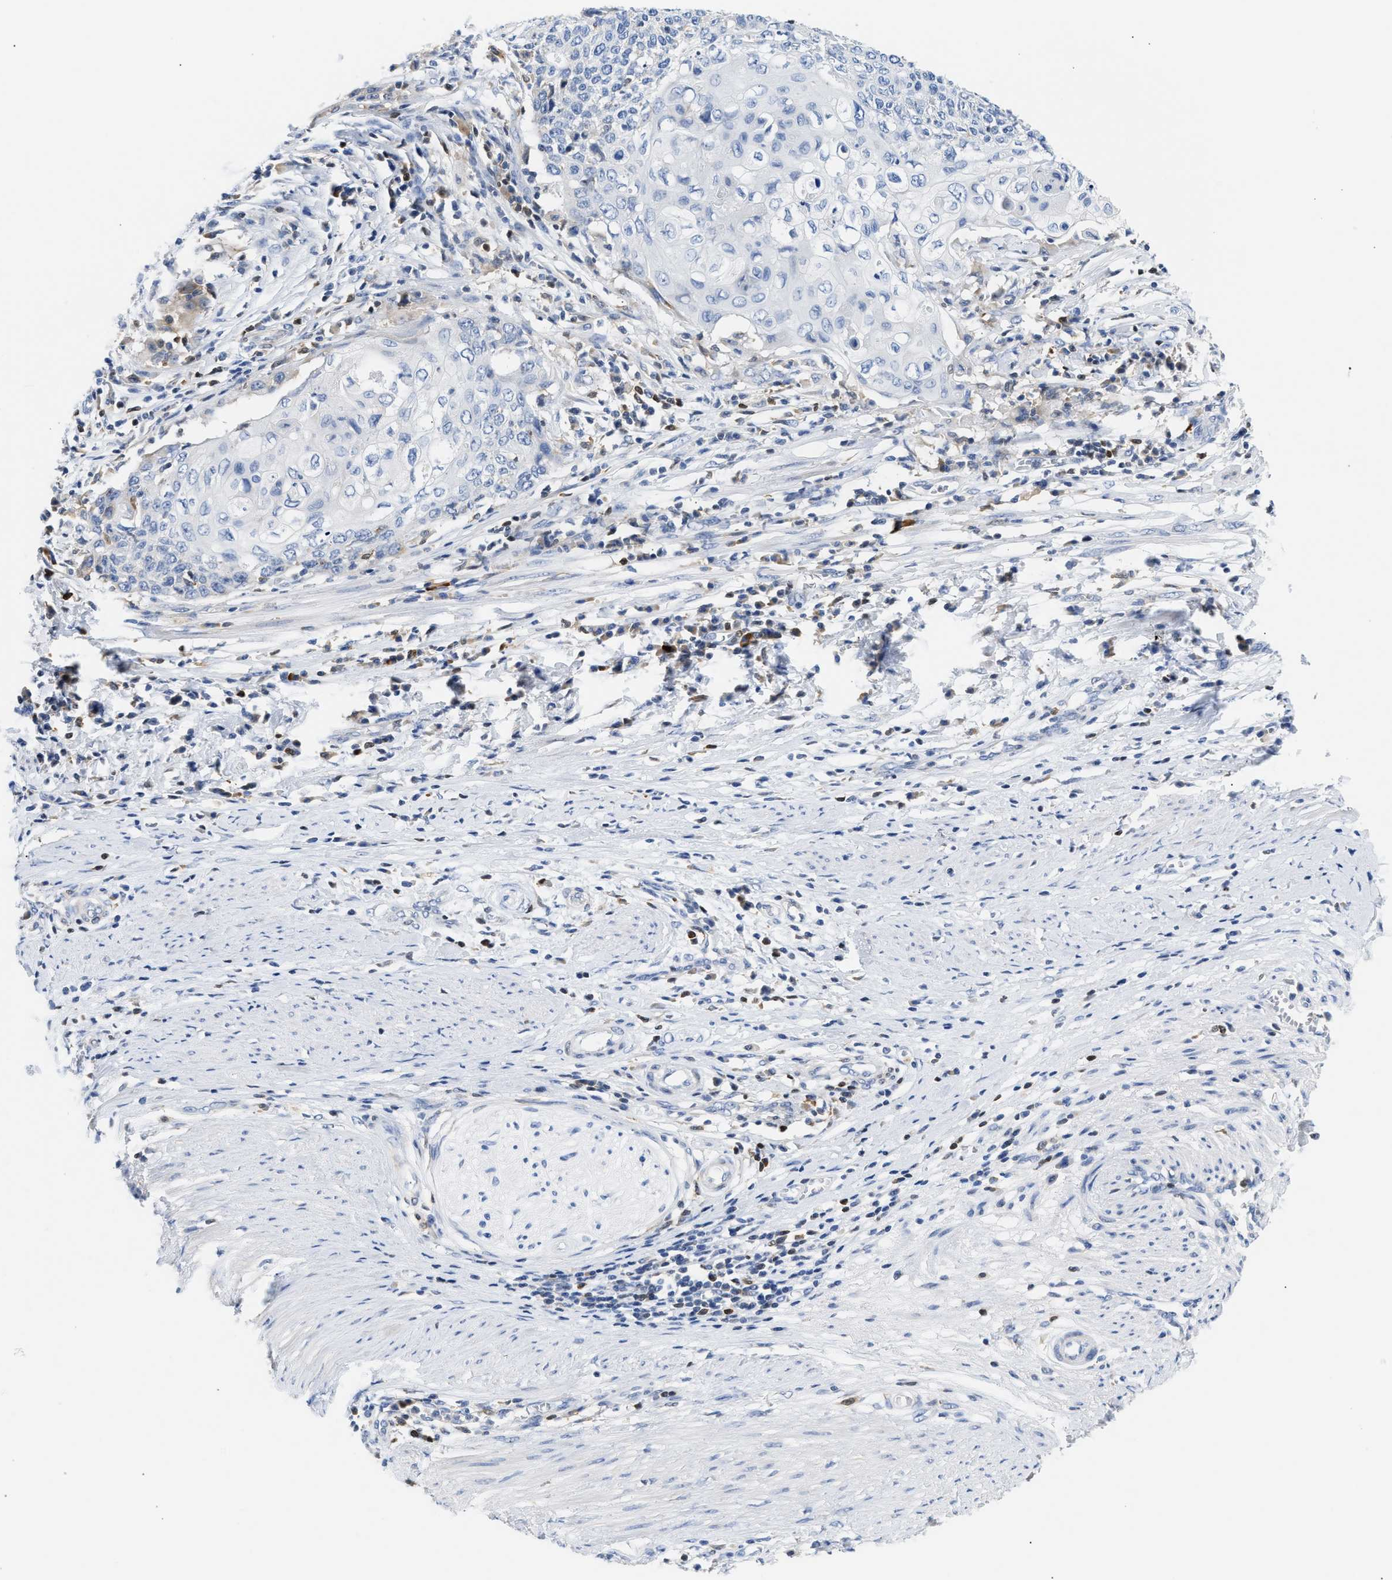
{"staining": {"intensity": "negative", "quantity": "none", "location": "none"}, "tissue": "cervical cancer", "cell_type": "Tumor cells", "image_type": "cancer", "snomed": [{"axis": "morphology", "description": "Squamous cell carcinoma, NOS"}, {"axis": "topography", "description": "Cervix"}], "caption": "The immunohistochemistry (IHC) micrograph has no significant positivity in tumor cells of cervical cancer tissue. (IHC, brightfield microscopy, high magnification).", "gene": "SLIT2", "patient": {"sex": "female", "age": 39}}